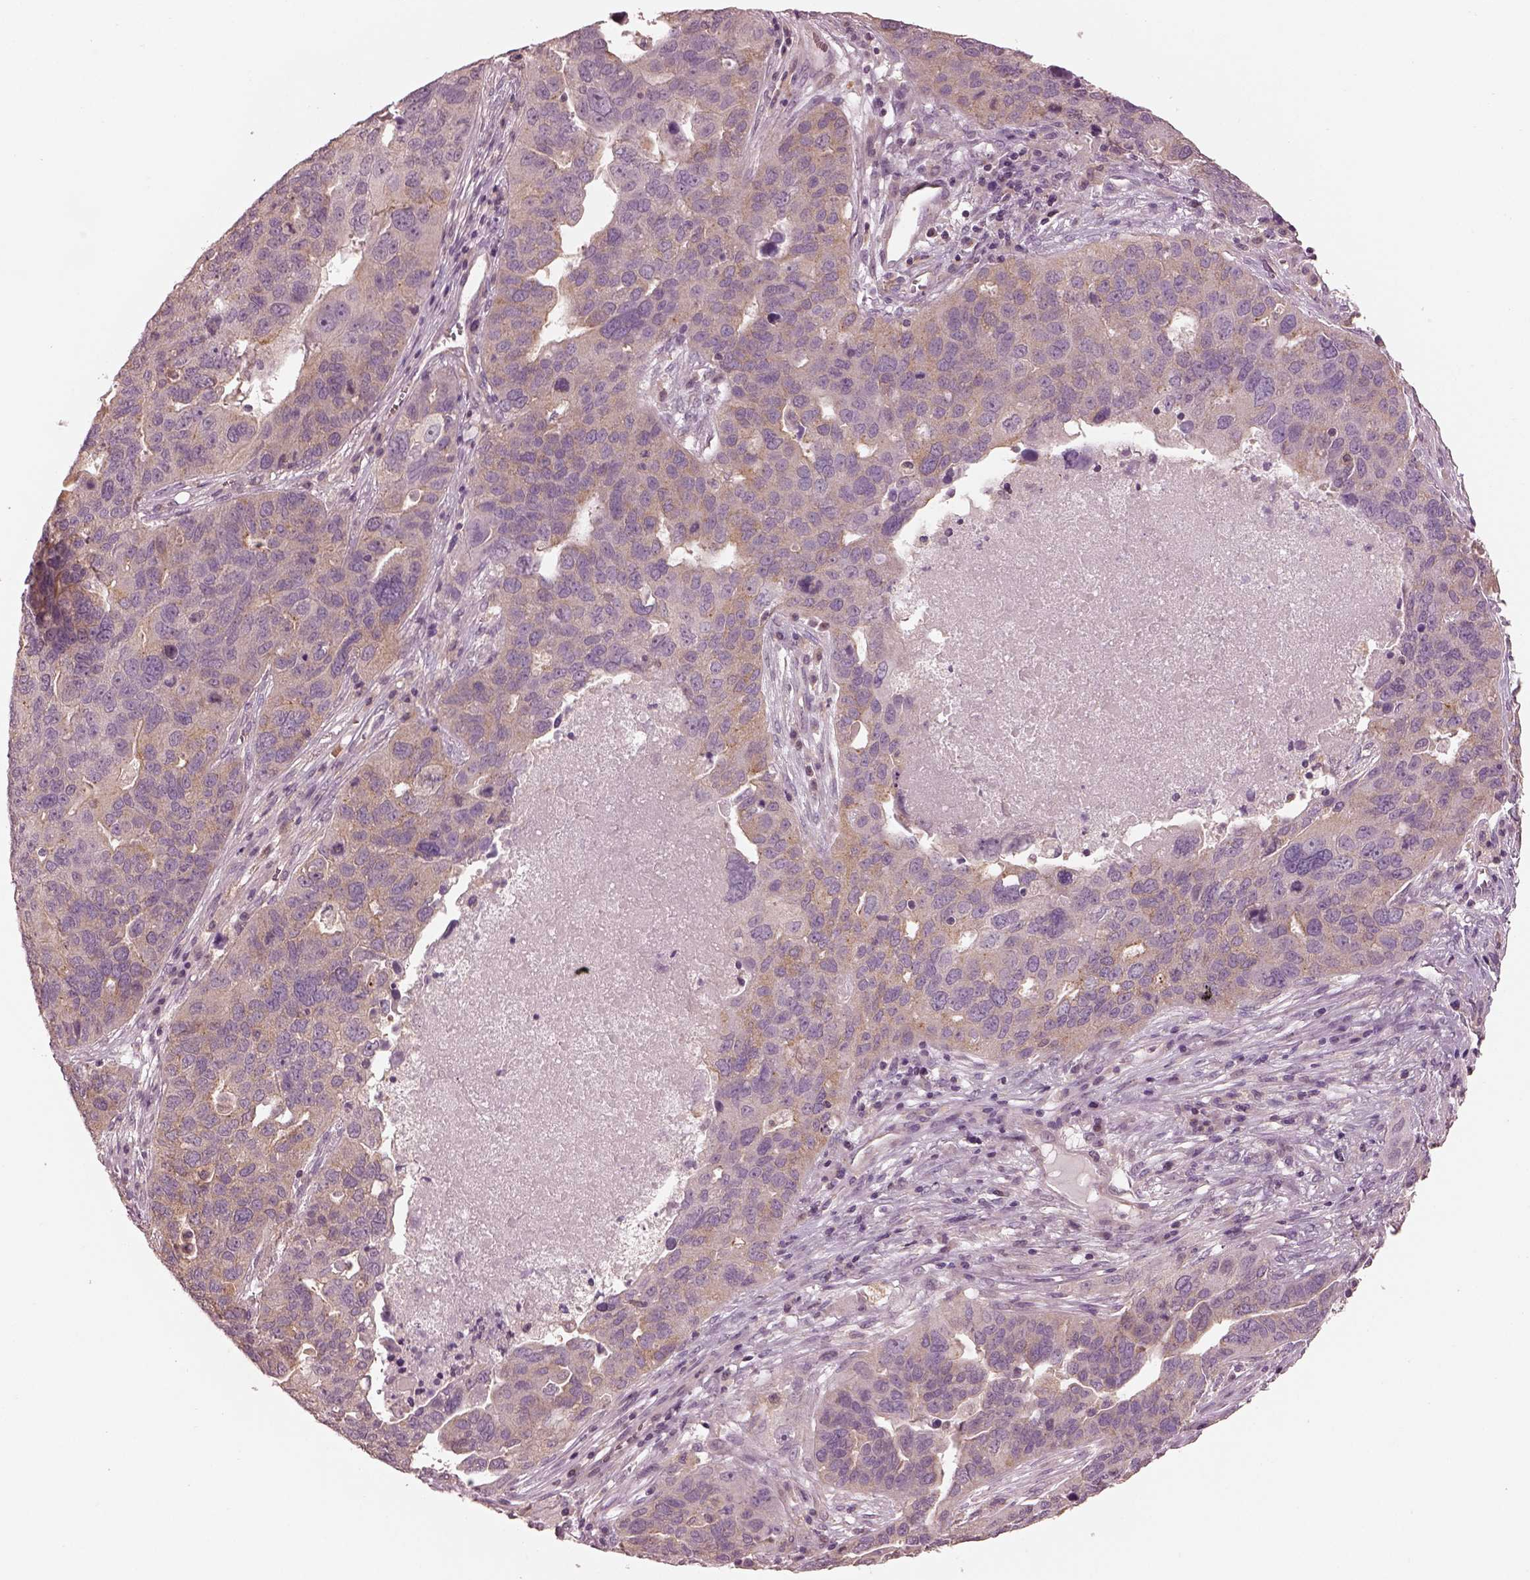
{"staining": {"intensity": "weak", "quantity": "25%-75%", "location": "cytoplasmic/membranous"}, "tissue": "ovarian cancer", "cell_type": "Tumor cells", "image_type": "cancer", "snomed": [{"axis": "morphology", "description": "Carcinoma, endometroid"}, {"axis": "topography", "description": "Soft tissue"}, {"axis": "topography", "description": "Ovary"}], "caption": "Immunohistochemistry (IHC) of ovarian endometroid carcinoma exhibits low levels of weak cytoplasmic/membranous staining in approximately 25%-75% of tumor cells.", "gene": "PRKACG", "patient": {"sex": "female", "age": 52}}